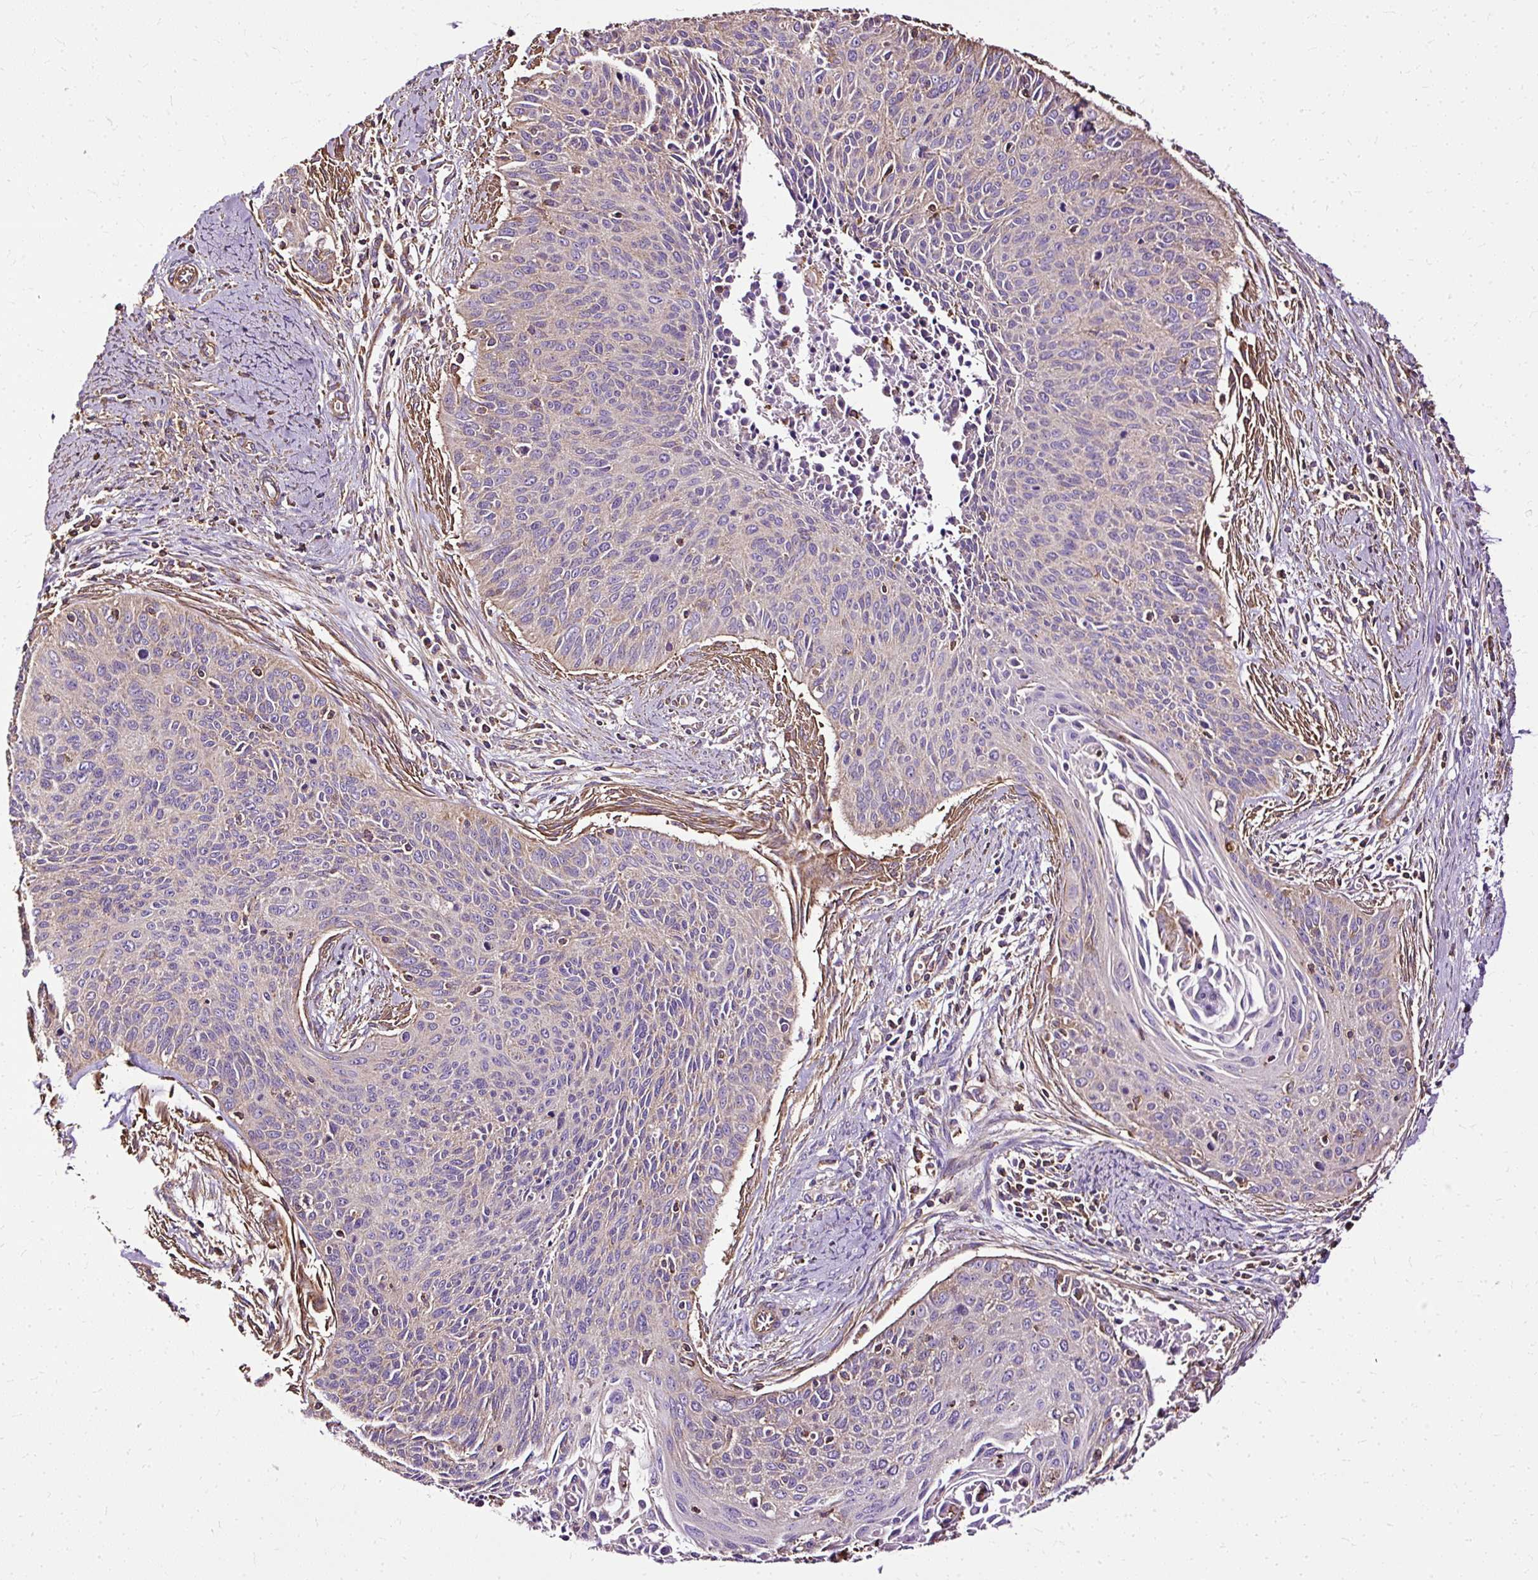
{"staining": {"intensity": "negative", "quantity": "none", "location": "none"}, "tissue": "cervical cancer", "cell_type": "Tumor cells", "image_type": "cancer", "snomed": [{"axis": "morphology", "description": "Squamous cell carcinoma, NOS"}, {"axis": "topography", "description": "Cervix"}], "caption": "There is no significant expression in tumor cells of cervical cancer.", "gene": "KLHL11", "patient": {"sex": "female", "age": 55}}